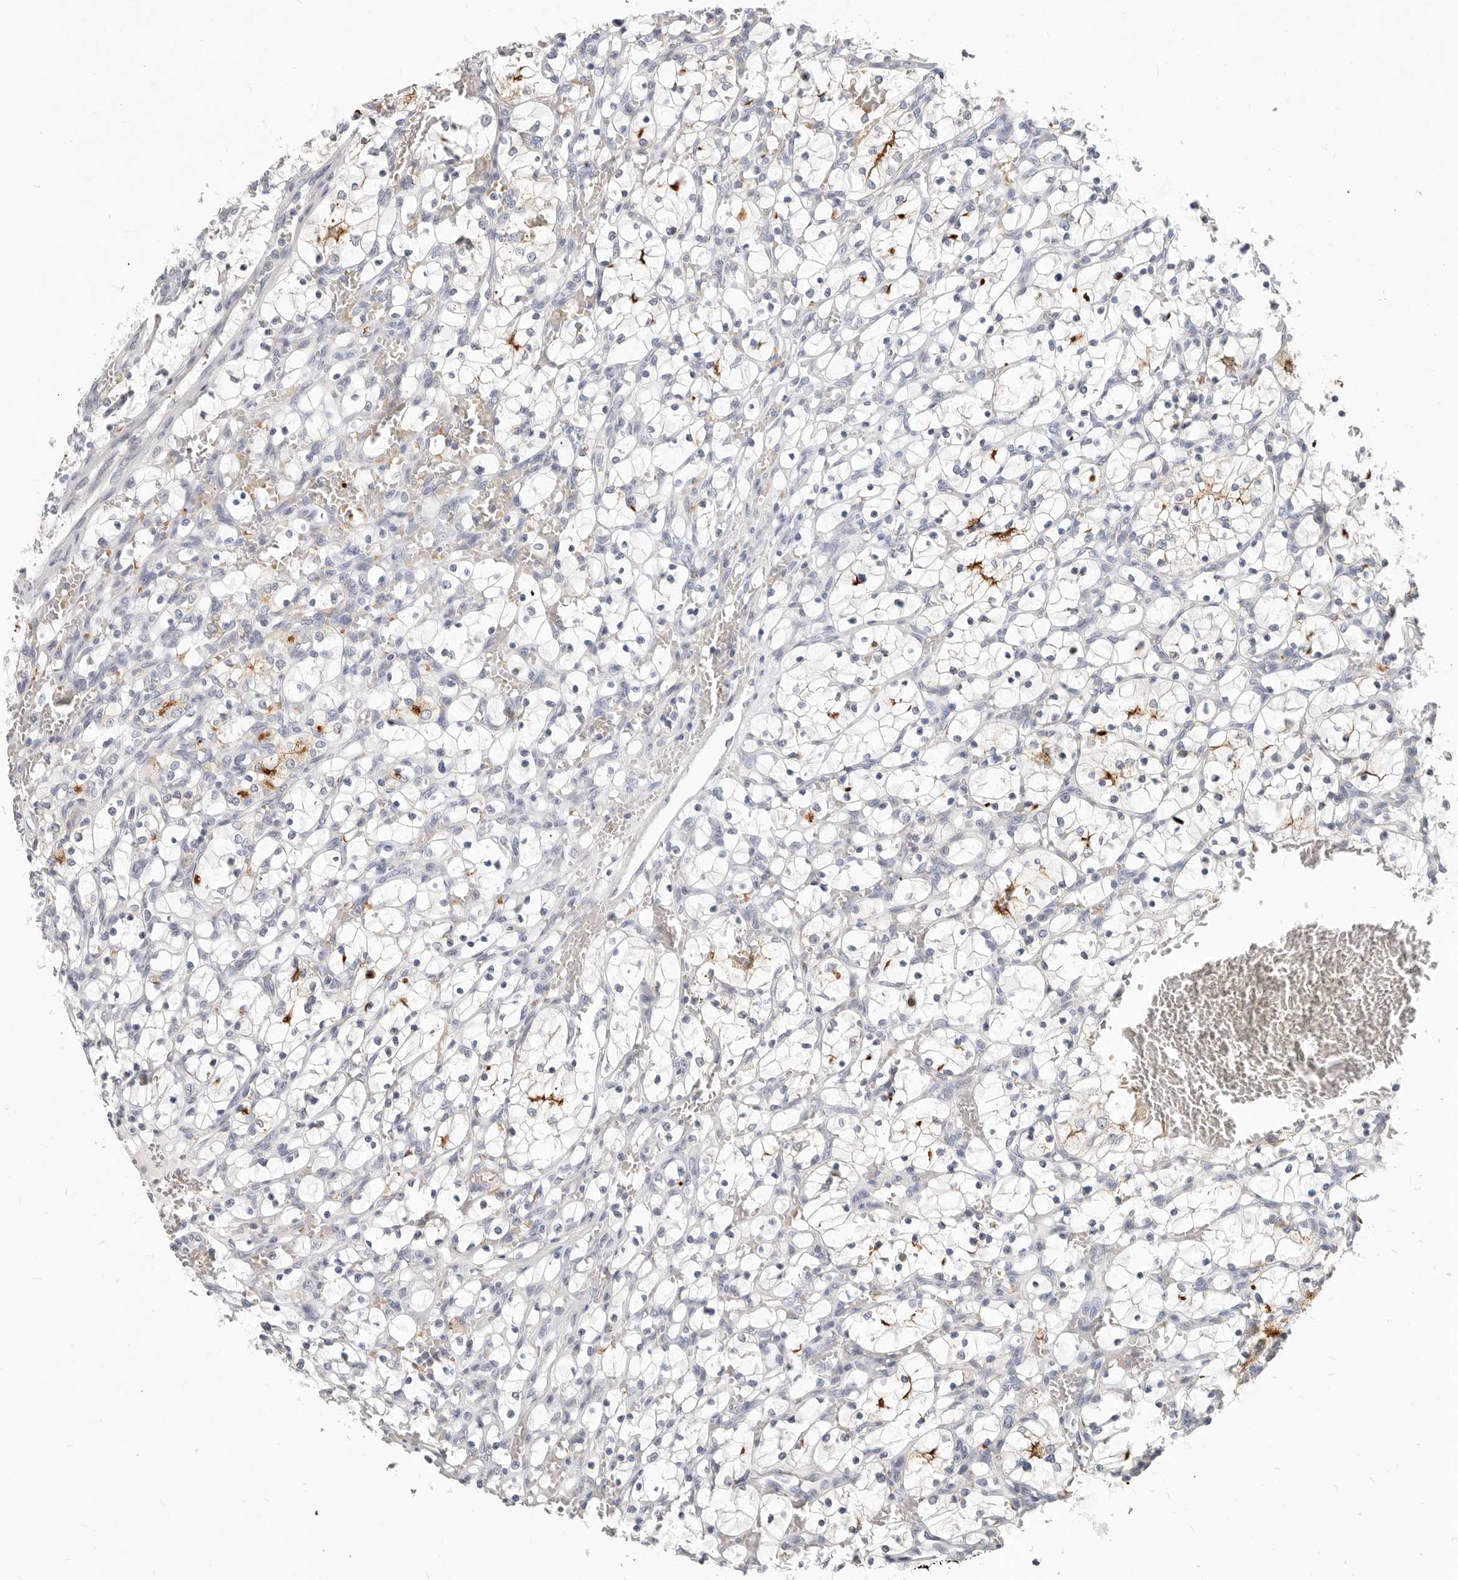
{"staining": {"intensity": "moderate", "quantity": "<25%", "location": "cytoplasmic/membranous"}, "tissue": "renal cancer", "cell_type": "Tumor cells", "image_type": "cancer", "snomed": [{"axis": "morphology", "description": "Adenocarcinoma, NOS"}, {"axis": "topography", "description": "Kidney"}], "caption": "This image displays renal cancer stained with immunohistochemistry to label a protein in brown. The cytoplasmic/membranous of tumor cells show moderate positivity for the protein. Nuclei are counter-stained blue.", "gene": "TMEM63B", "patient": {"sex": "female", "age": 69}}